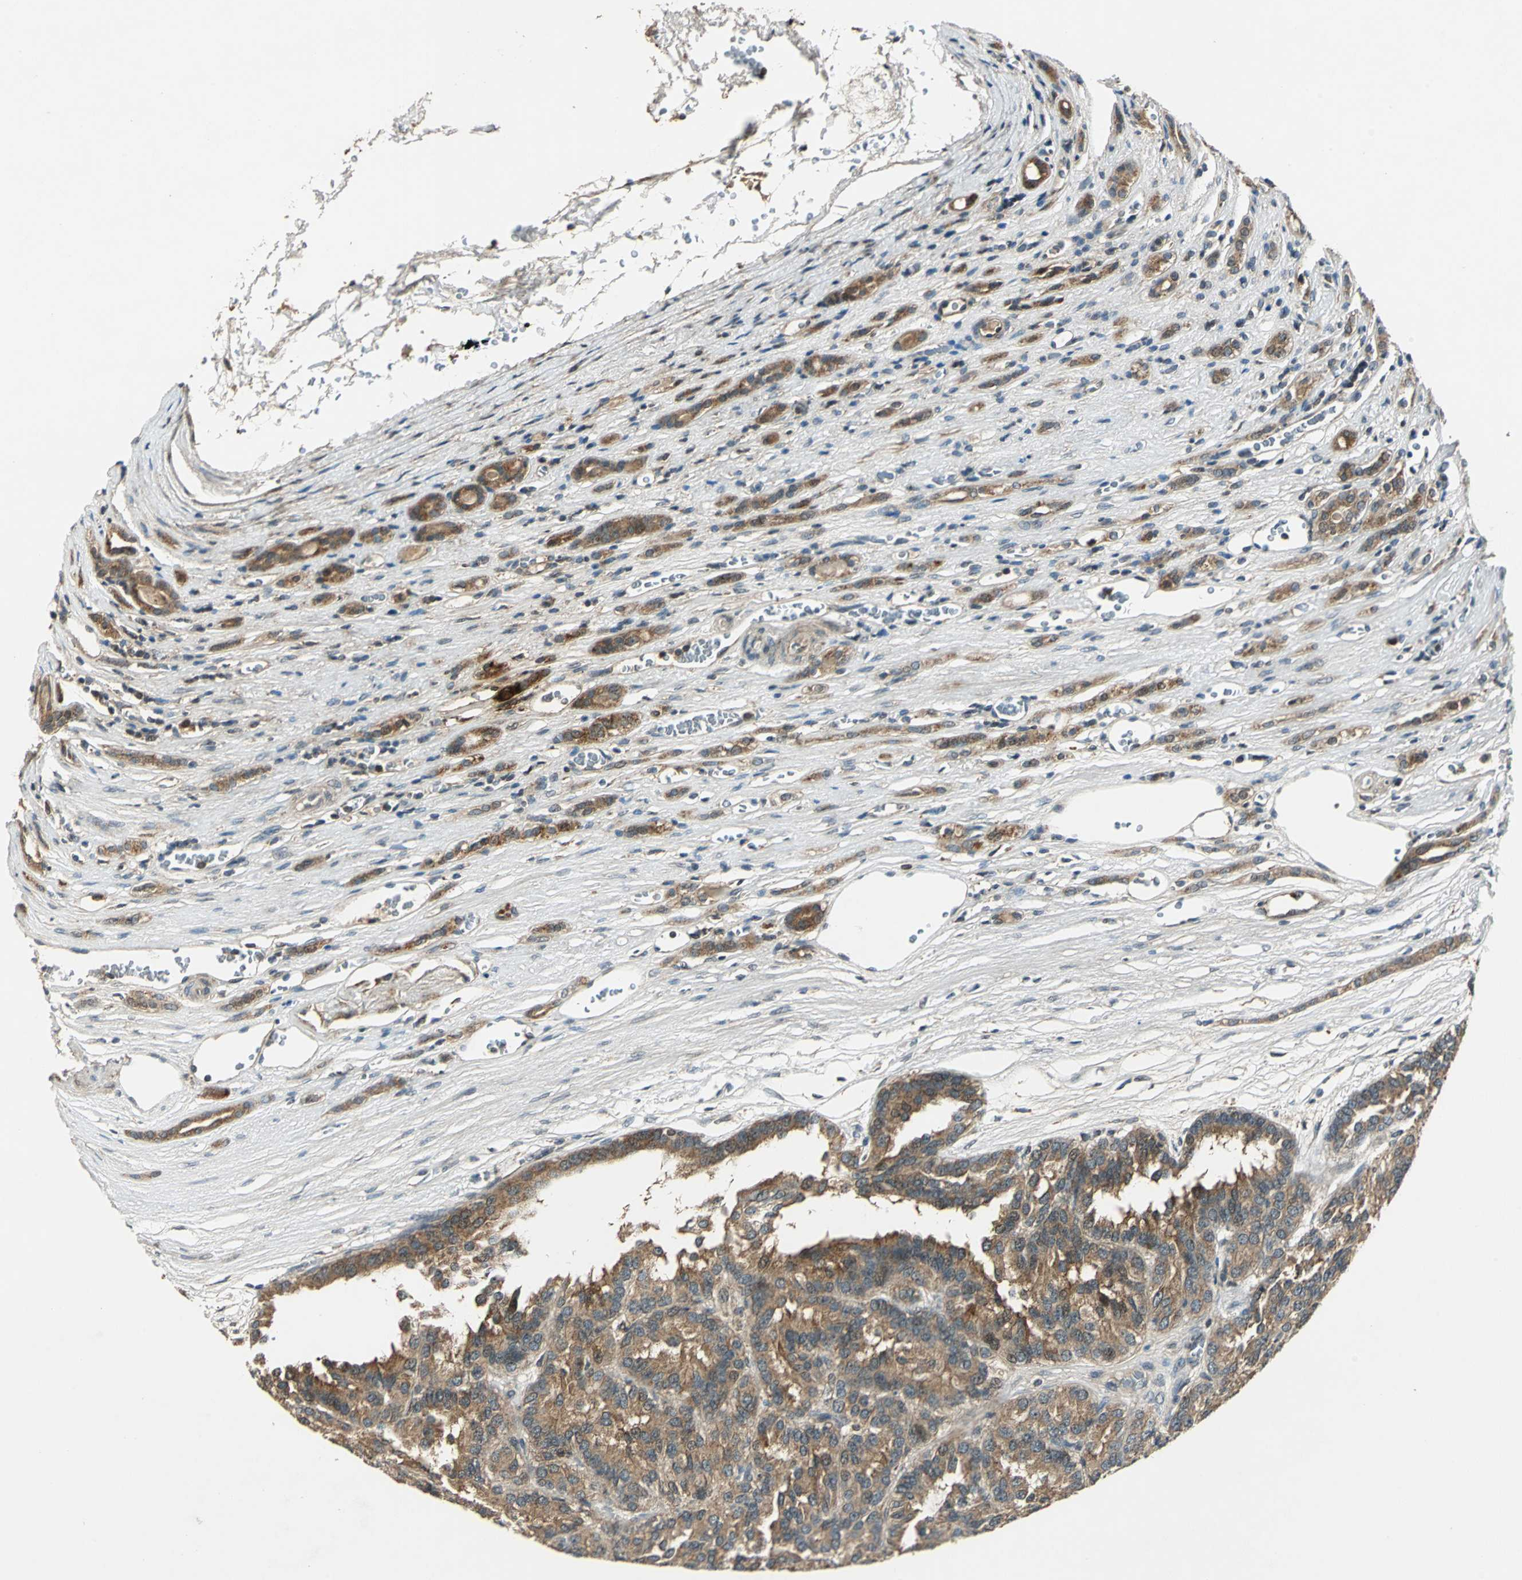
{"staining": {"intensity": "moderate", "quantity": ">75%", "location": "cytoplasmic/membranous"}, "tissue": "renal cancer", "cell_type": "Tumor cells", "image_type": "cancer", "snomed": [{"axis": "morphology", "description": "Adenocarcinoma, NOS"}, {"axis": "topography", "description": "Kidney"}], "caption": "The micrograph shows staining of renal cancer, revealing moderate cytoplasmic/membranous protein staining (brown color) within tumor cells.", "gene": "AHSA1", "patient": {"sex": "male", "age": 46}}